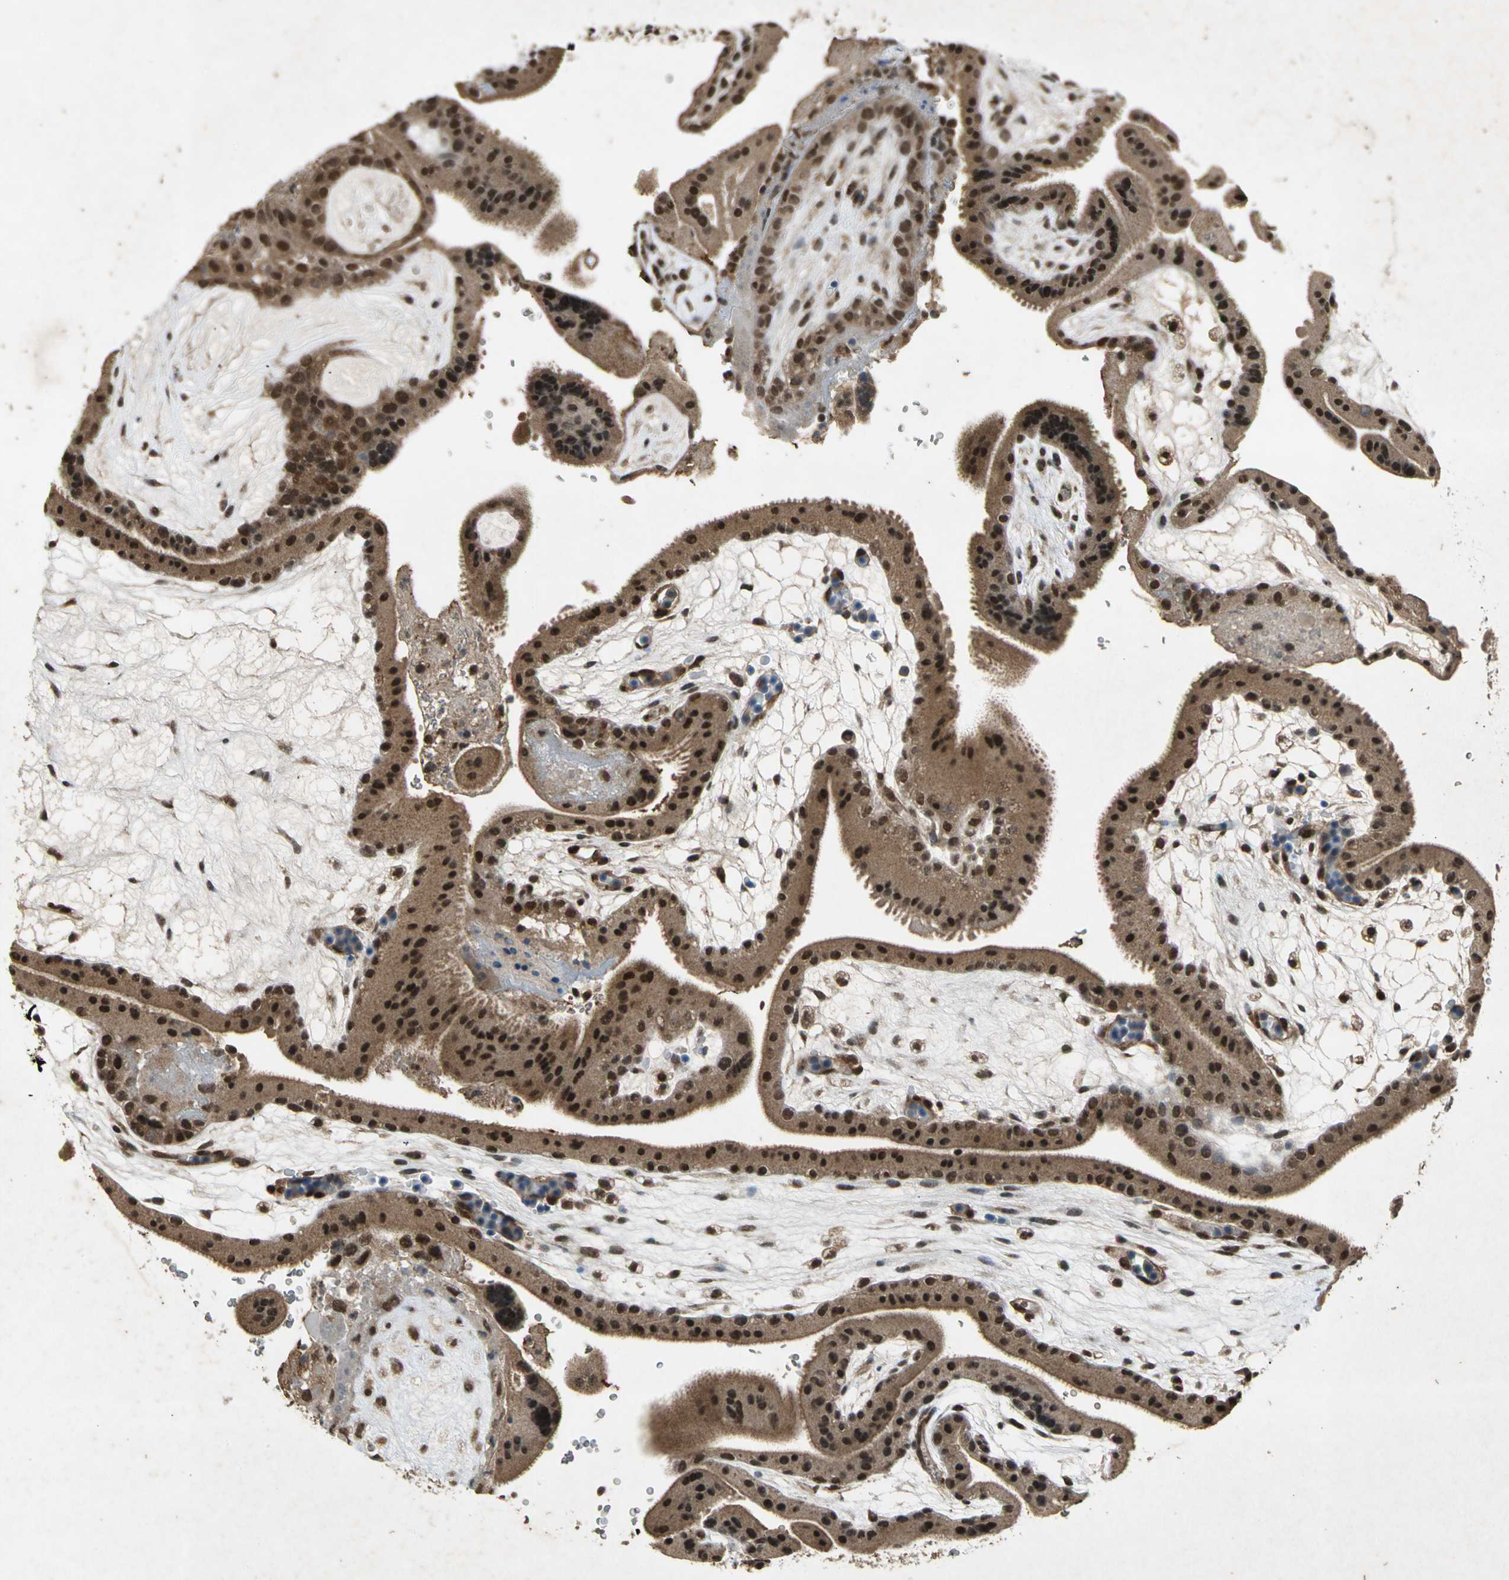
{"staining": {"intensity": "weak", "quantity": ">75%", "location": "cytoplasmic/membranous"}, "tissue": "placenta", "cell_type": "Trophoblastic cells", "image_type": "normal", "snomed": [{"axis": "morphology", "description": "Normal tissue, NOS"}, {"axis": "topography", "description": "Placenta"}], "caption": "Weak cytoplasmic/membranous protein staining is seen in about >75% of trophoblastic cells in placenta. Using DAB (brown) and hematoxylin (blue) stains, captured at high magnification using brightfield microscopy.", "gene": "NOTCH3", "patient": {"sex": "female", "age": 19}}